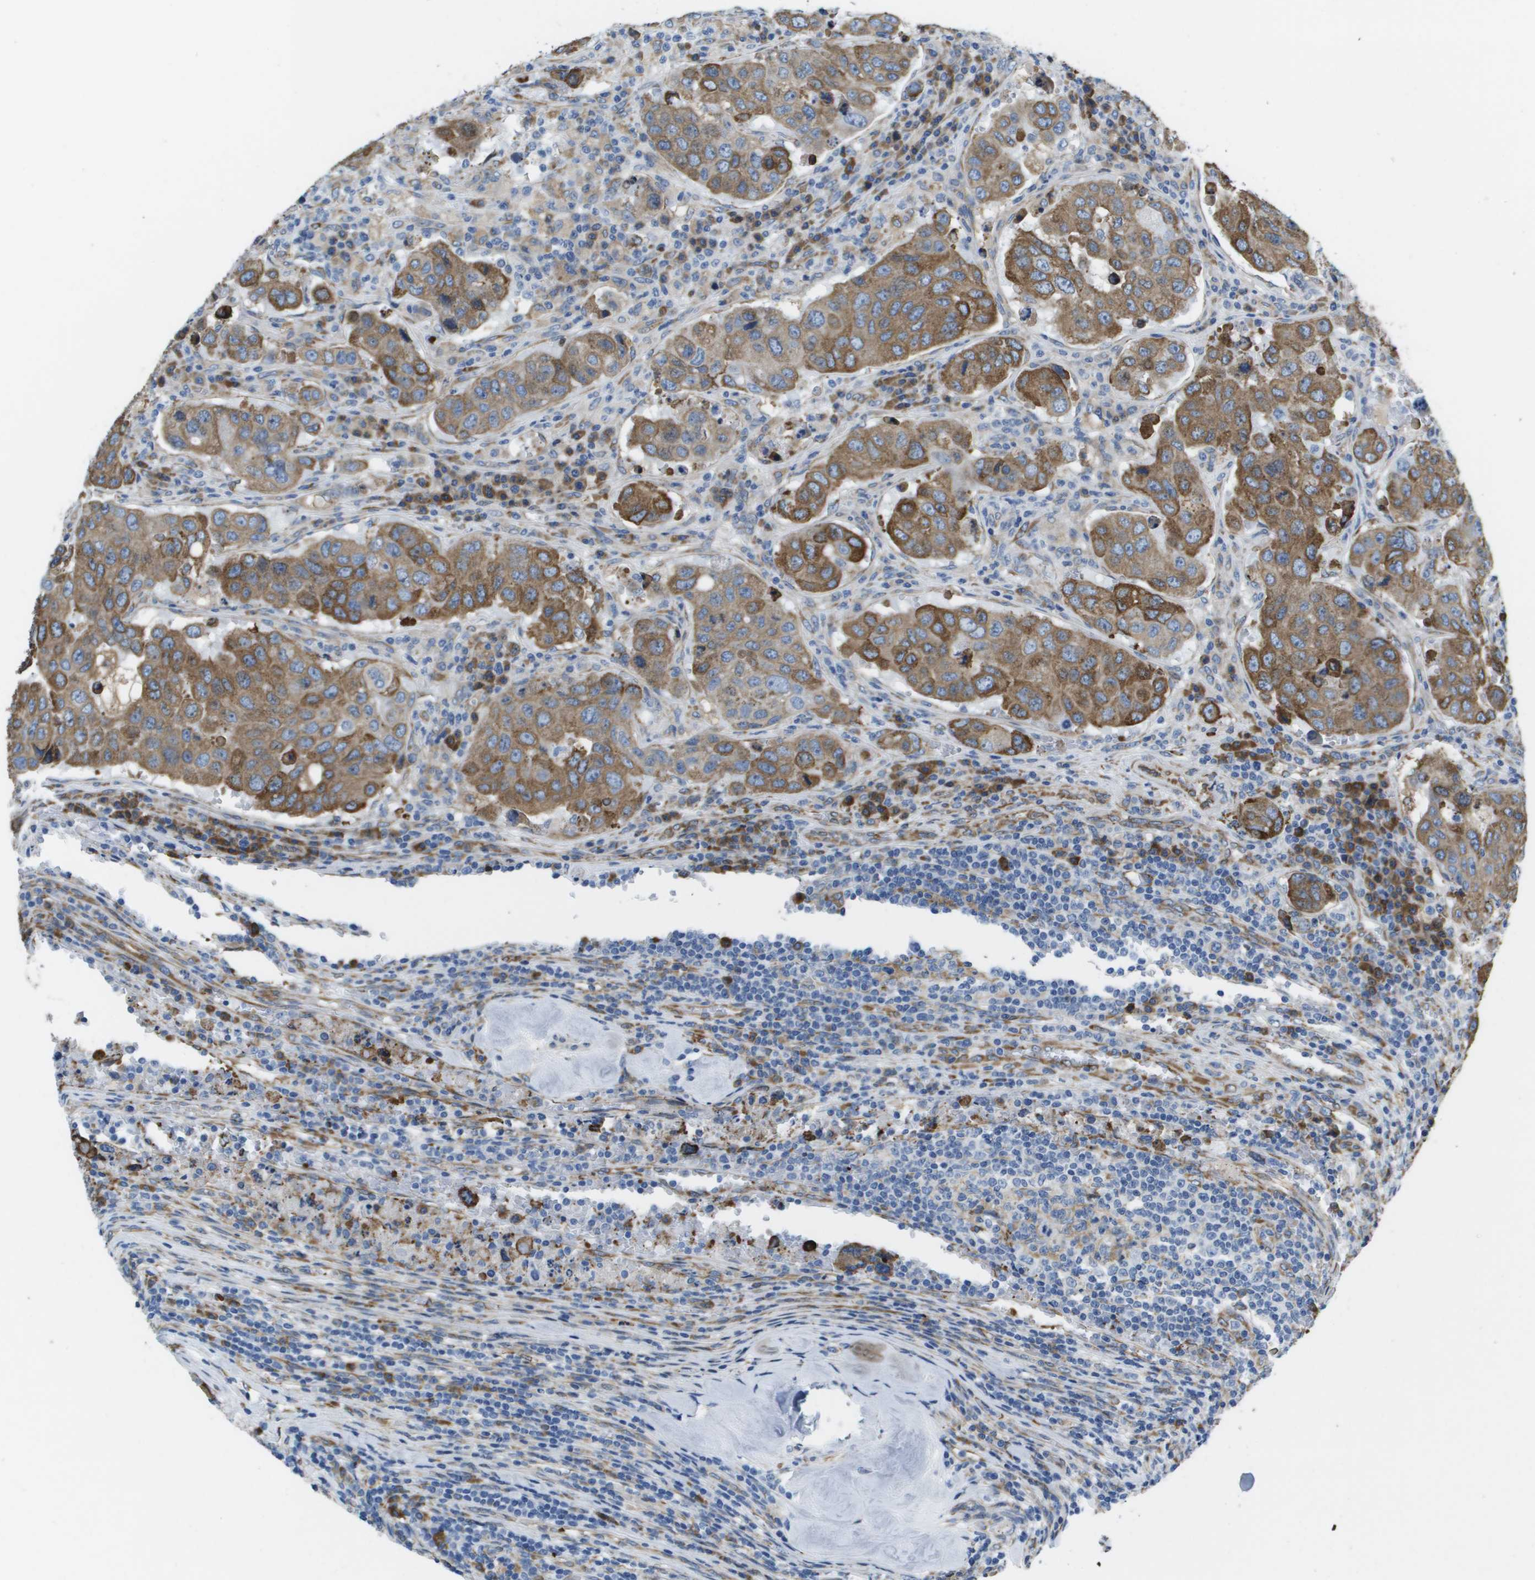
{"staining": {"intensity": "moderate", "quantity": ">75%", "location": "cytoplasmic/membranous"}, "tissue": "urothelial cancer", "cell_type": "Tumor cells", "image_type": "cancer", "snomed": [{"axis": "morphology", "description": "Urothelial carcinoma, High grade"}, {"axis": "topography", "description": "Lymph node"}, {"axis": "topography", "description": "Urinary bladder"}], "caption": "Immunohistochemistry (IHC) image of human high-grade urothelial carcinoma stained for a protein (brown), which demonstrates medium levels of moderate cytoplasmic/membranous positivity in about >75% of tumor cells.", "gene": "ST3GAL2", "patient": {"sex": "male", "age": 51}}